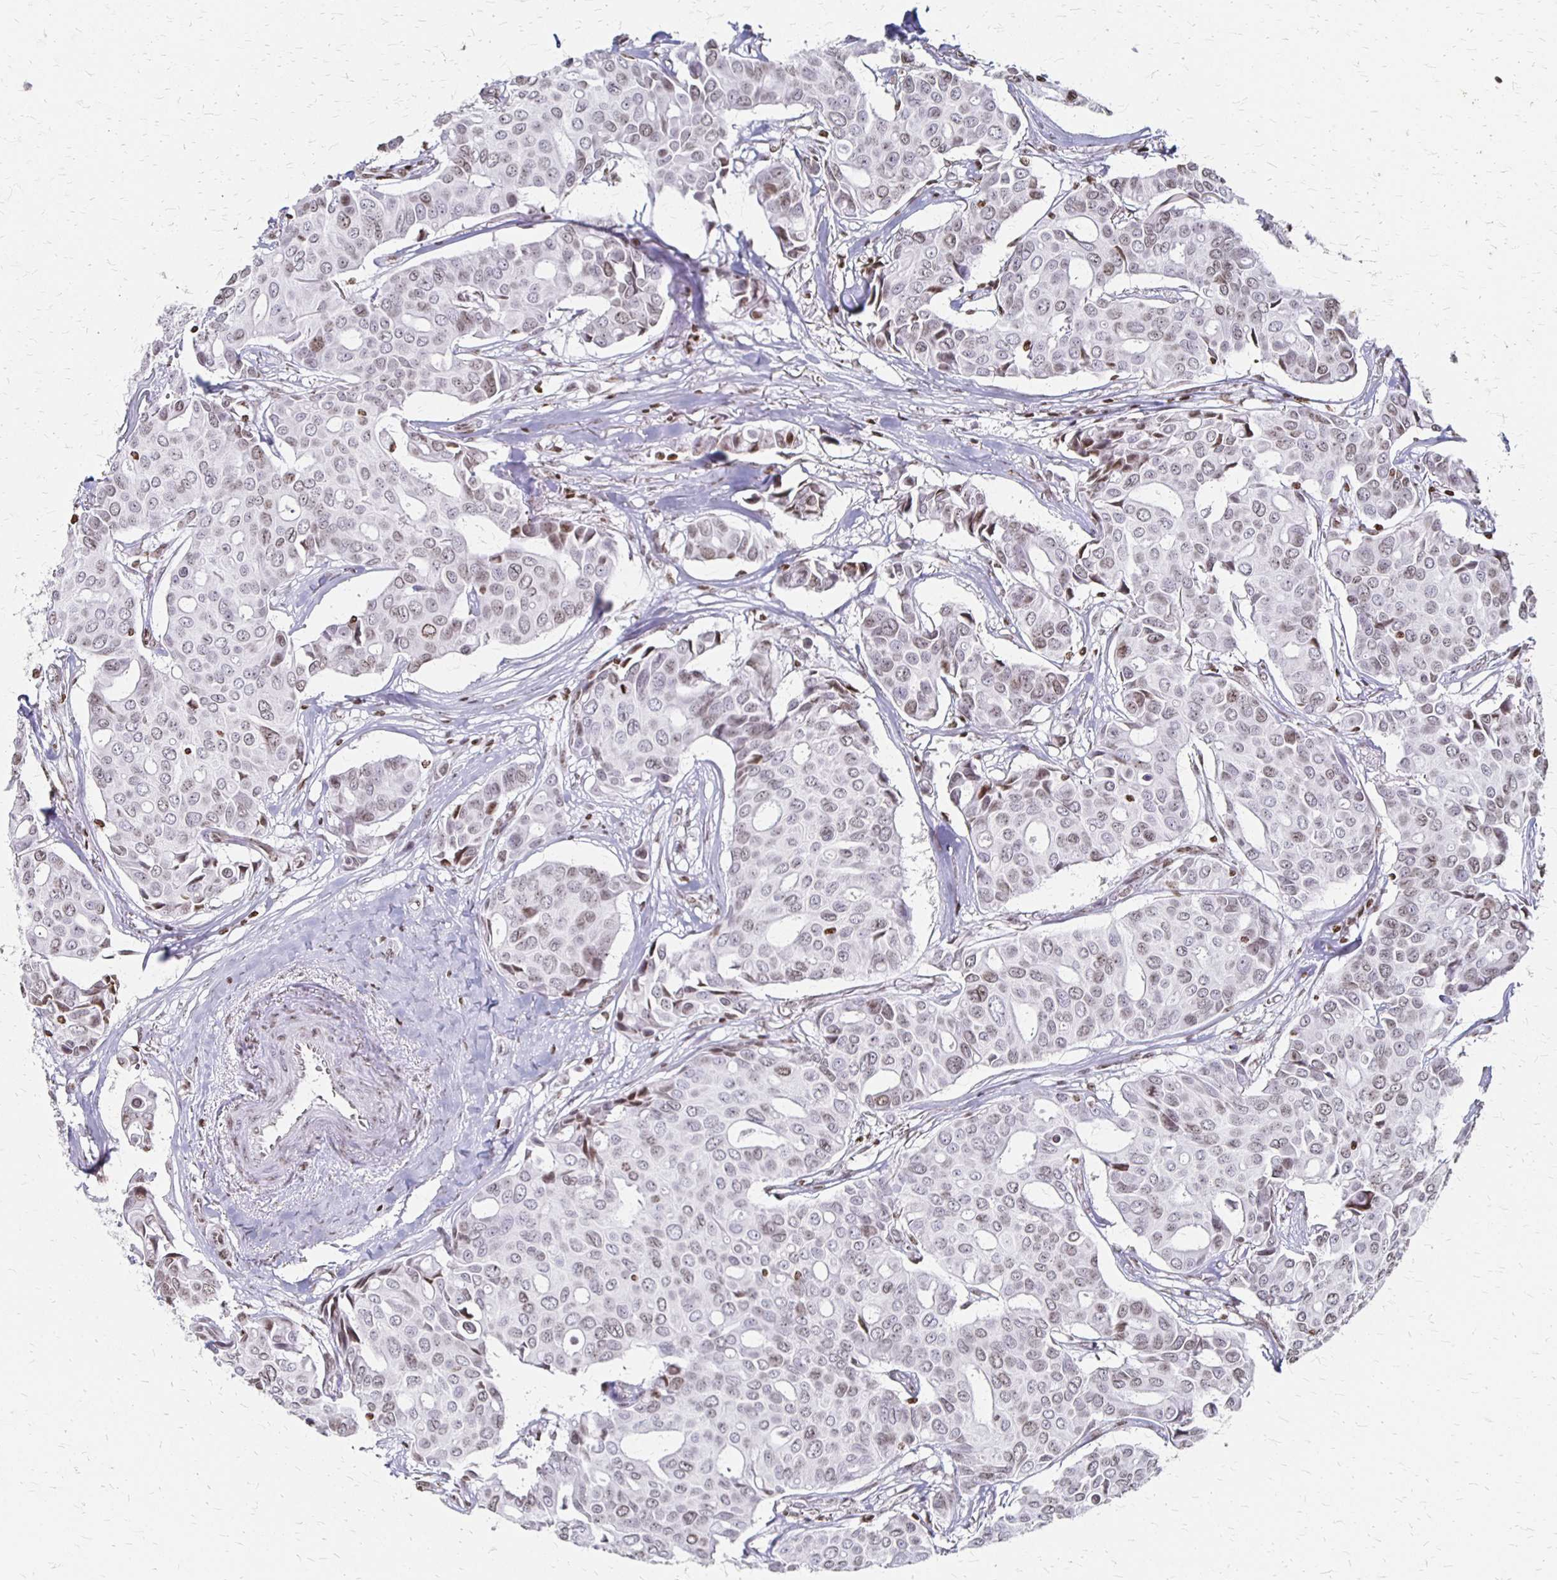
{"staining": {"intensity": "weak", "quantity": "25%-75%", "location": "nuclear"}, "tissue": "breast cancer", "cell_type": "Tumor cells", "image_type": "cancer", "snomed": [{"axis": "morphology", "description": "Duct carcinoma"}, {"axis": "topography", "description": "Breast"}], "caption": "The photomicrograph demonstrates staining of breast cancer (infiltrating ductal carcinoma), revealing weak nuclear protein expression (brown color) within tumor cells.", "gene": "ZNF280C", "patient": {"sex": "female", "age": 54}}